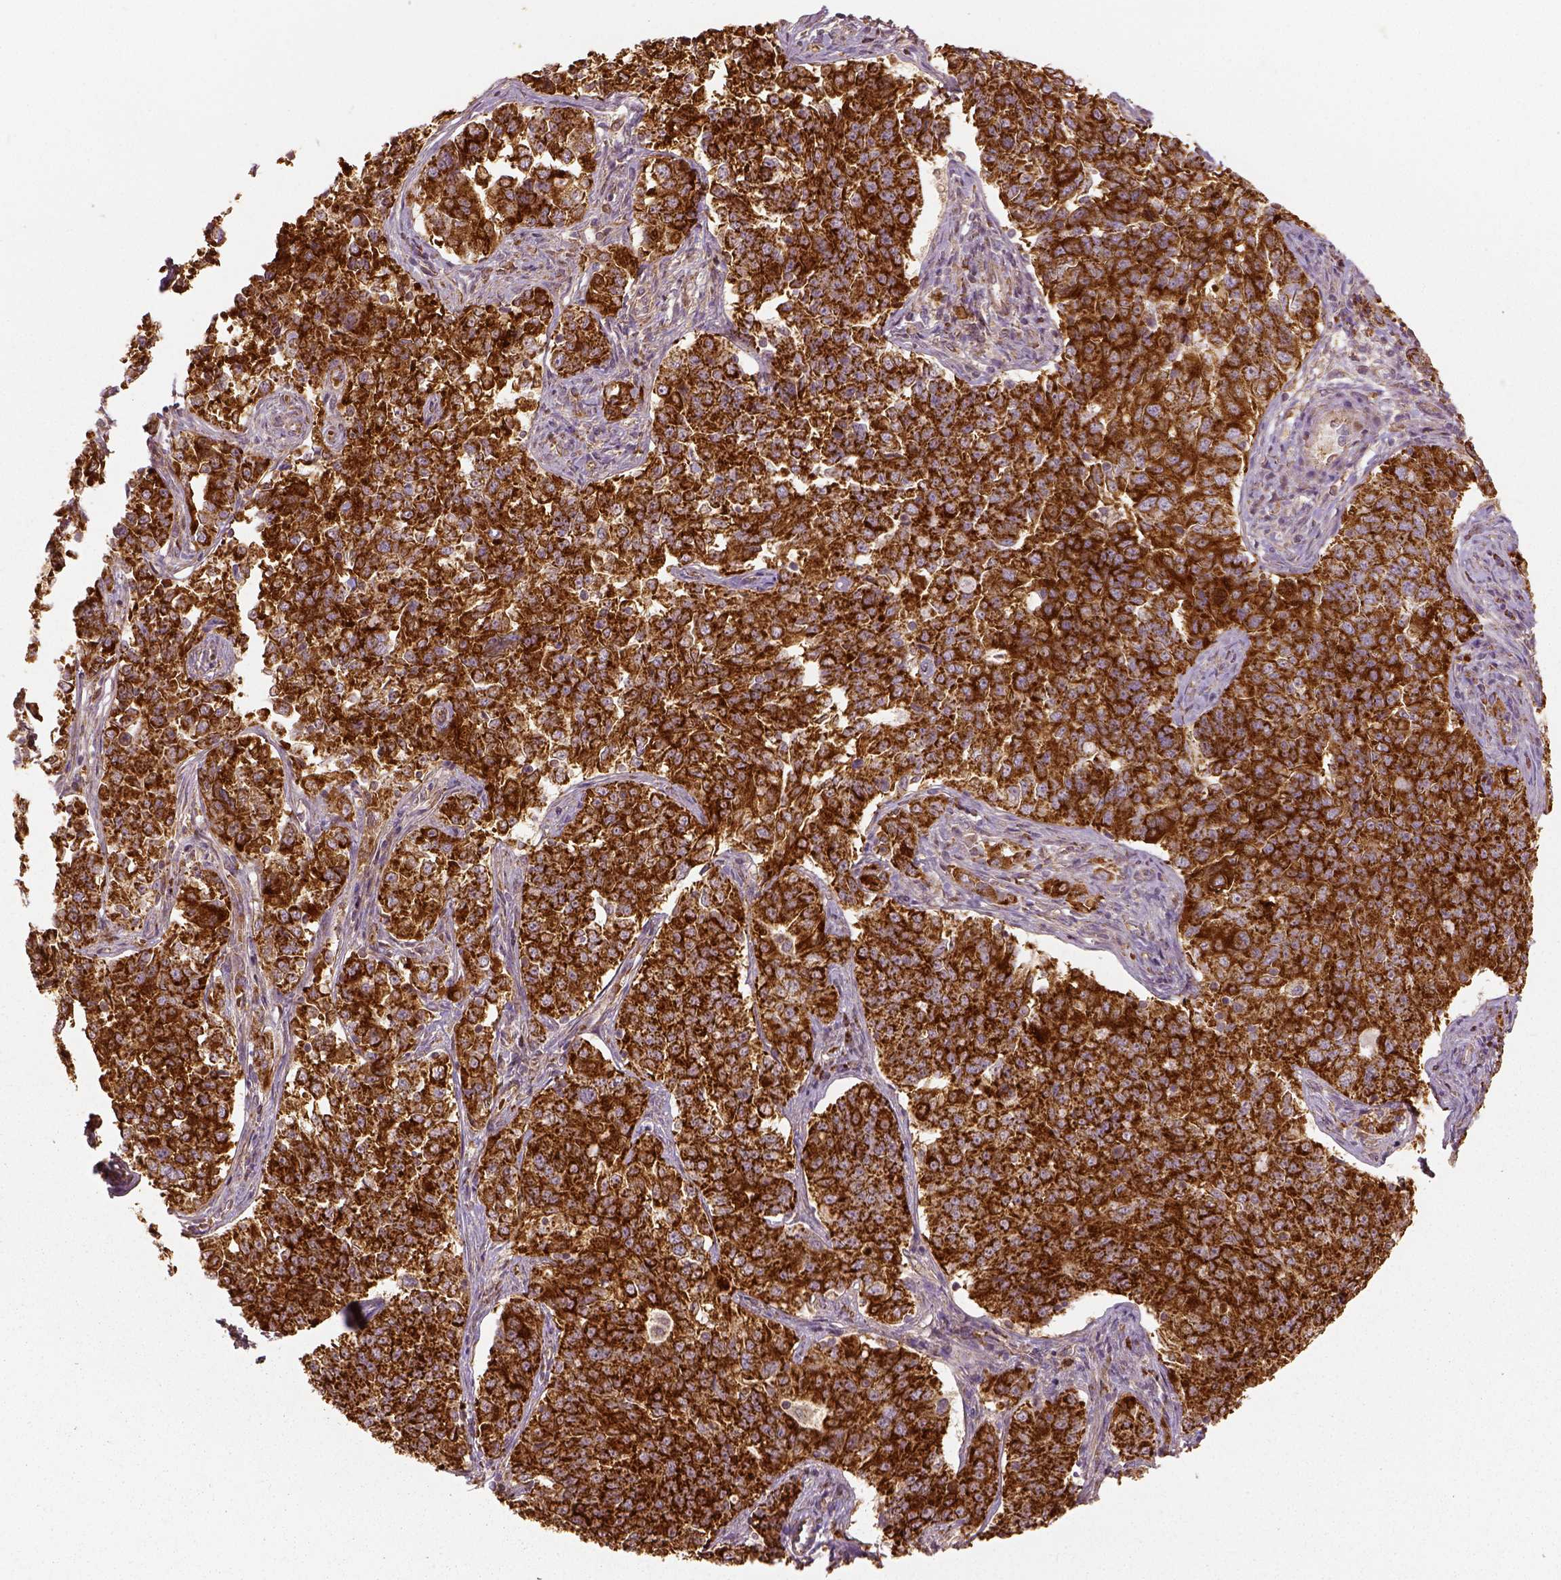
{"staining": {"intensity": "strong", "quantity": ">75%", "location": "cytoplasmic/membranous"}, "tissue": "endometrial cancer", "cell_type": "Tumor cells", "image_type": "cancer", "snomed": [{"axis": "morphology", "description": "Adenocarcinoma, NOS"}, {"axis": "topography", "description": "Endometrium"}], "caption": "The immunohistochemical stain labels strong cytoplasmic/membranous expression in tumor cells of endometrial adenocarcinoma tissue.", "gene": "PGAM5", "patient": {"sex": "female", "age": 43}}